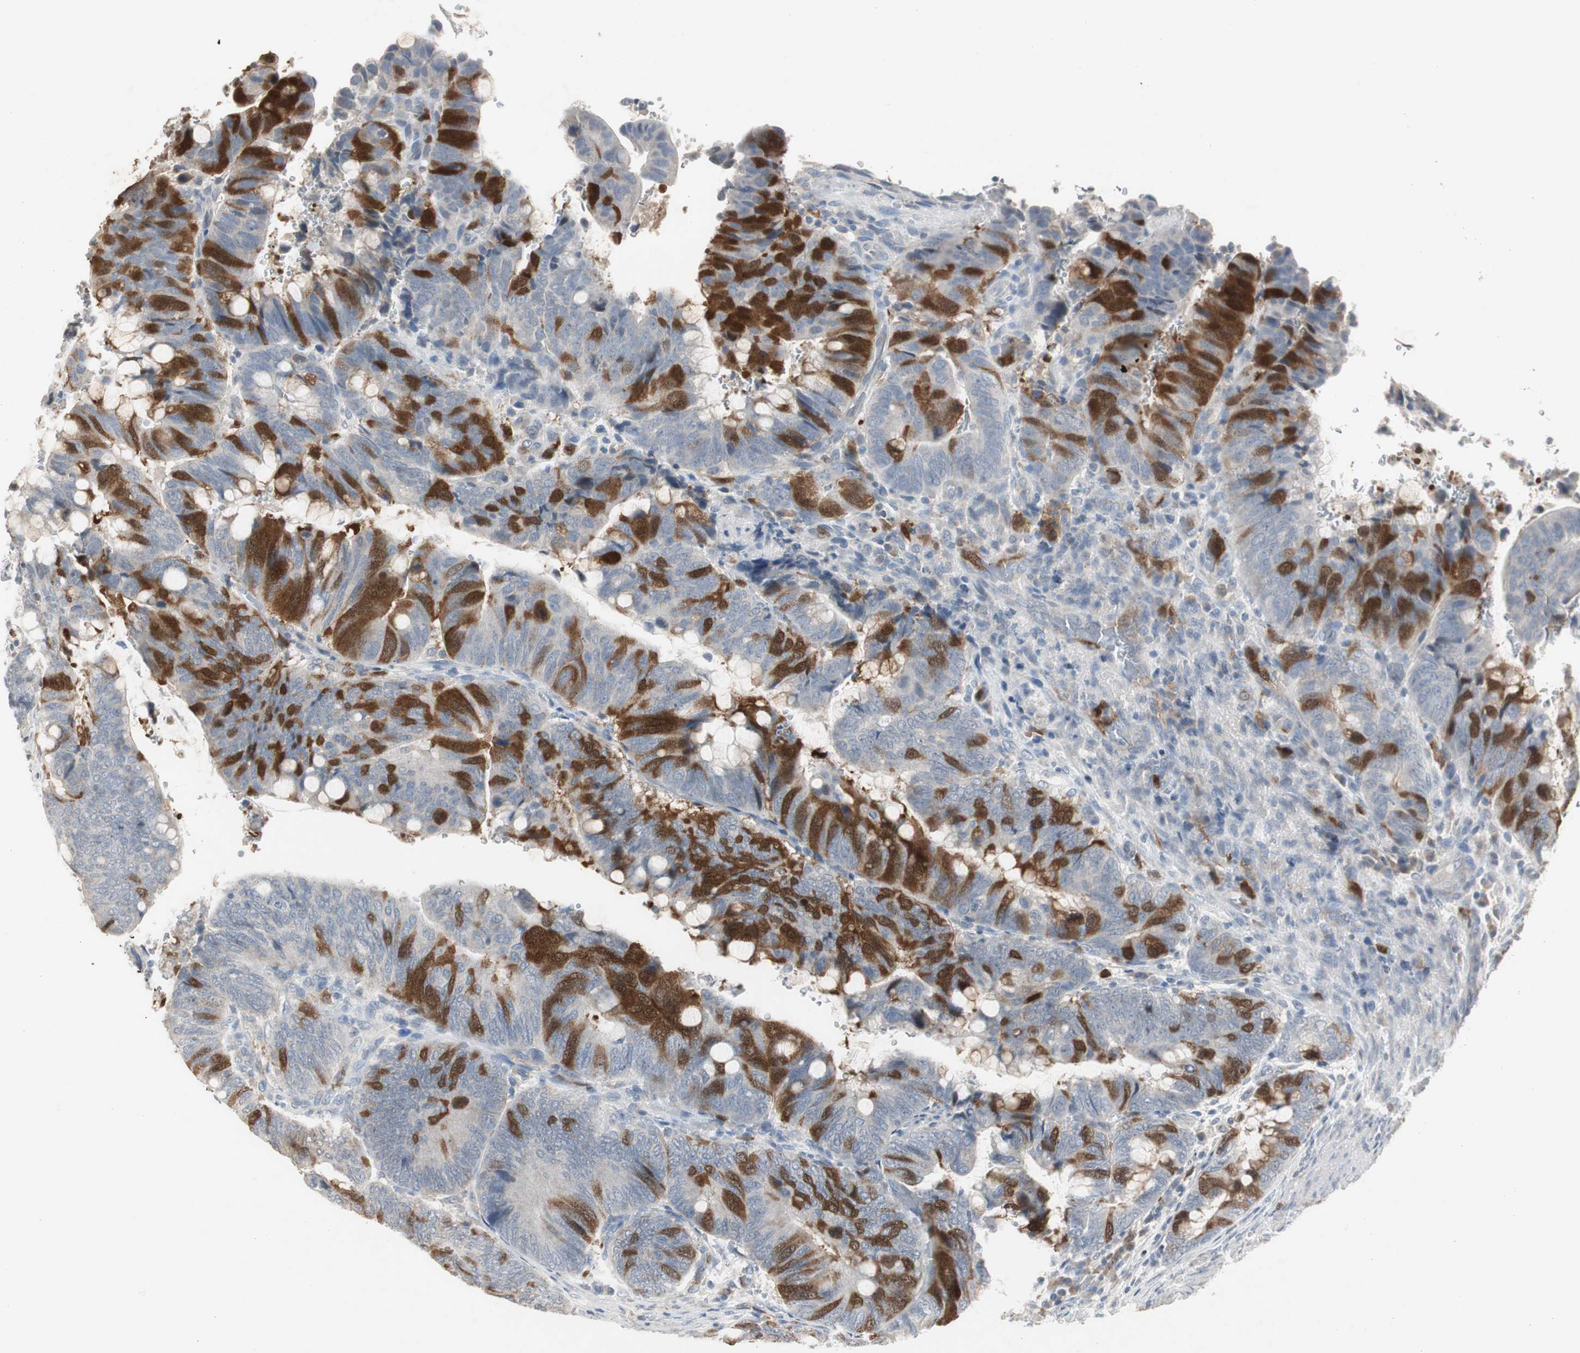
{"staining": {"intensity": "strong", "quantity": "25%-75%", "location": "cytoplasmic/membranous"}, "tissue": "colorectal cancer", "cell_type": "Tumor cells", "image_type": "cancer", "snomed": [{"axis": "morphology", "description": "Normal tissue, NOS"}, {"axis": "morphology", "description": "Adenocarcinoma, NOS"}, {"axis": "topography", "description": "Rectum"}, {"axis": "topography", "description": "Peripheral nerve tissue"}], "caption": "High-magnification brightfield microscopy of colorectal cancer stained with DAB (brown) and counterstained with hematoxylin (blue). tumor cells exhibit strong cytoplasmic/membranous staining is present in about25%-75% of cells.", "gene": "TK1", "patient": {"sex": "male", "age": 92}}